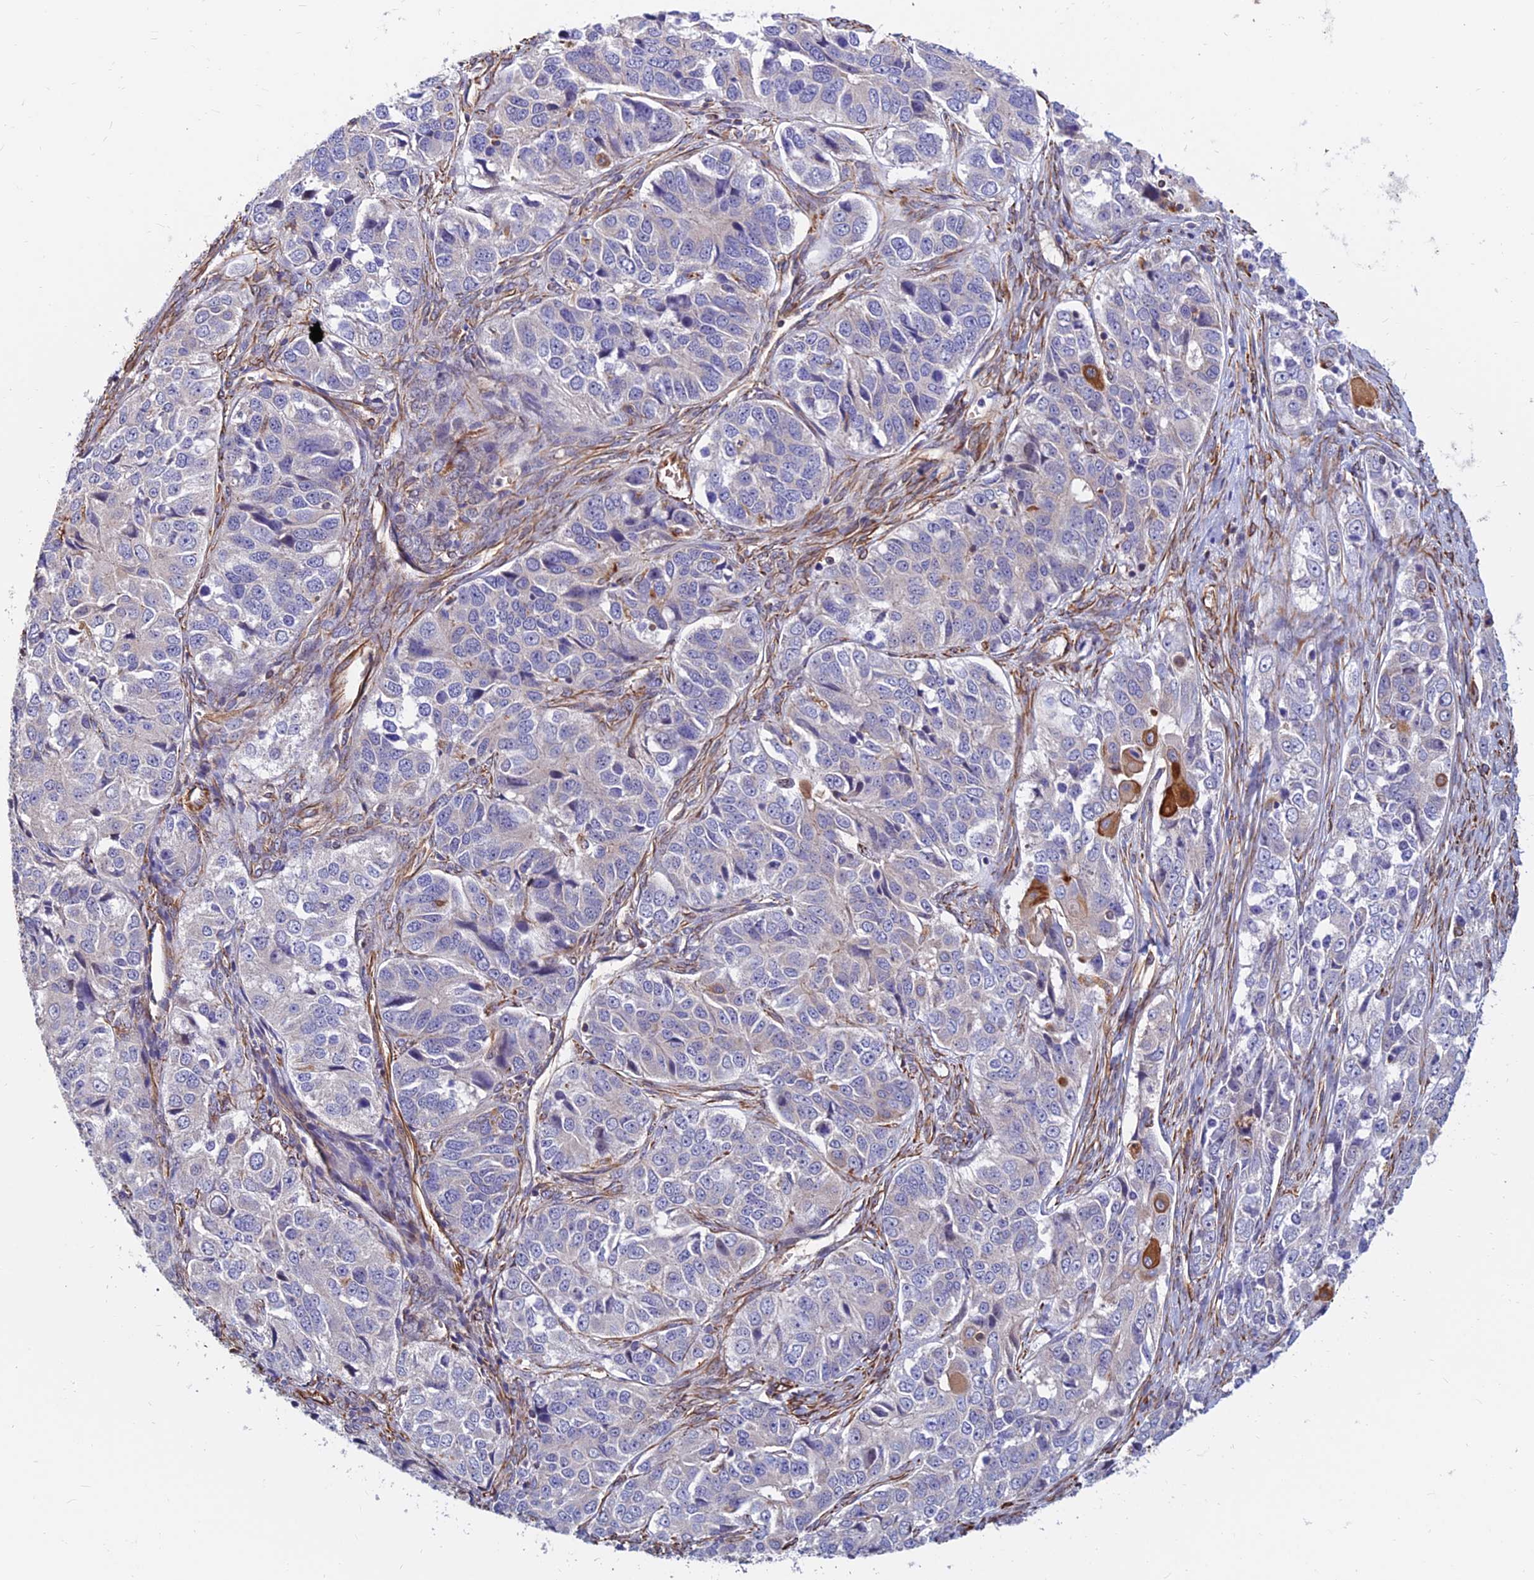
{"staining": {"intensity": "negative", "quantity": "none", "location": "none"}, "tissue": "ovarian cancer", "cell_type": "Tumor cells", "image_type": "cancer", "snomed": [{"axis": "morphology", "description": "Carcinoma, endometroid"}, {"axis": "topography", "description": "Ovary"}], "caption": "A high-resolution photomicrograph shows immunohistochemistry (IHC) staining of ovarian endometroid carcinoma, which reveals no significant expression in tumor cells.", "gene": "CDK18", "patient": {"sex": "female", "age": 51}}